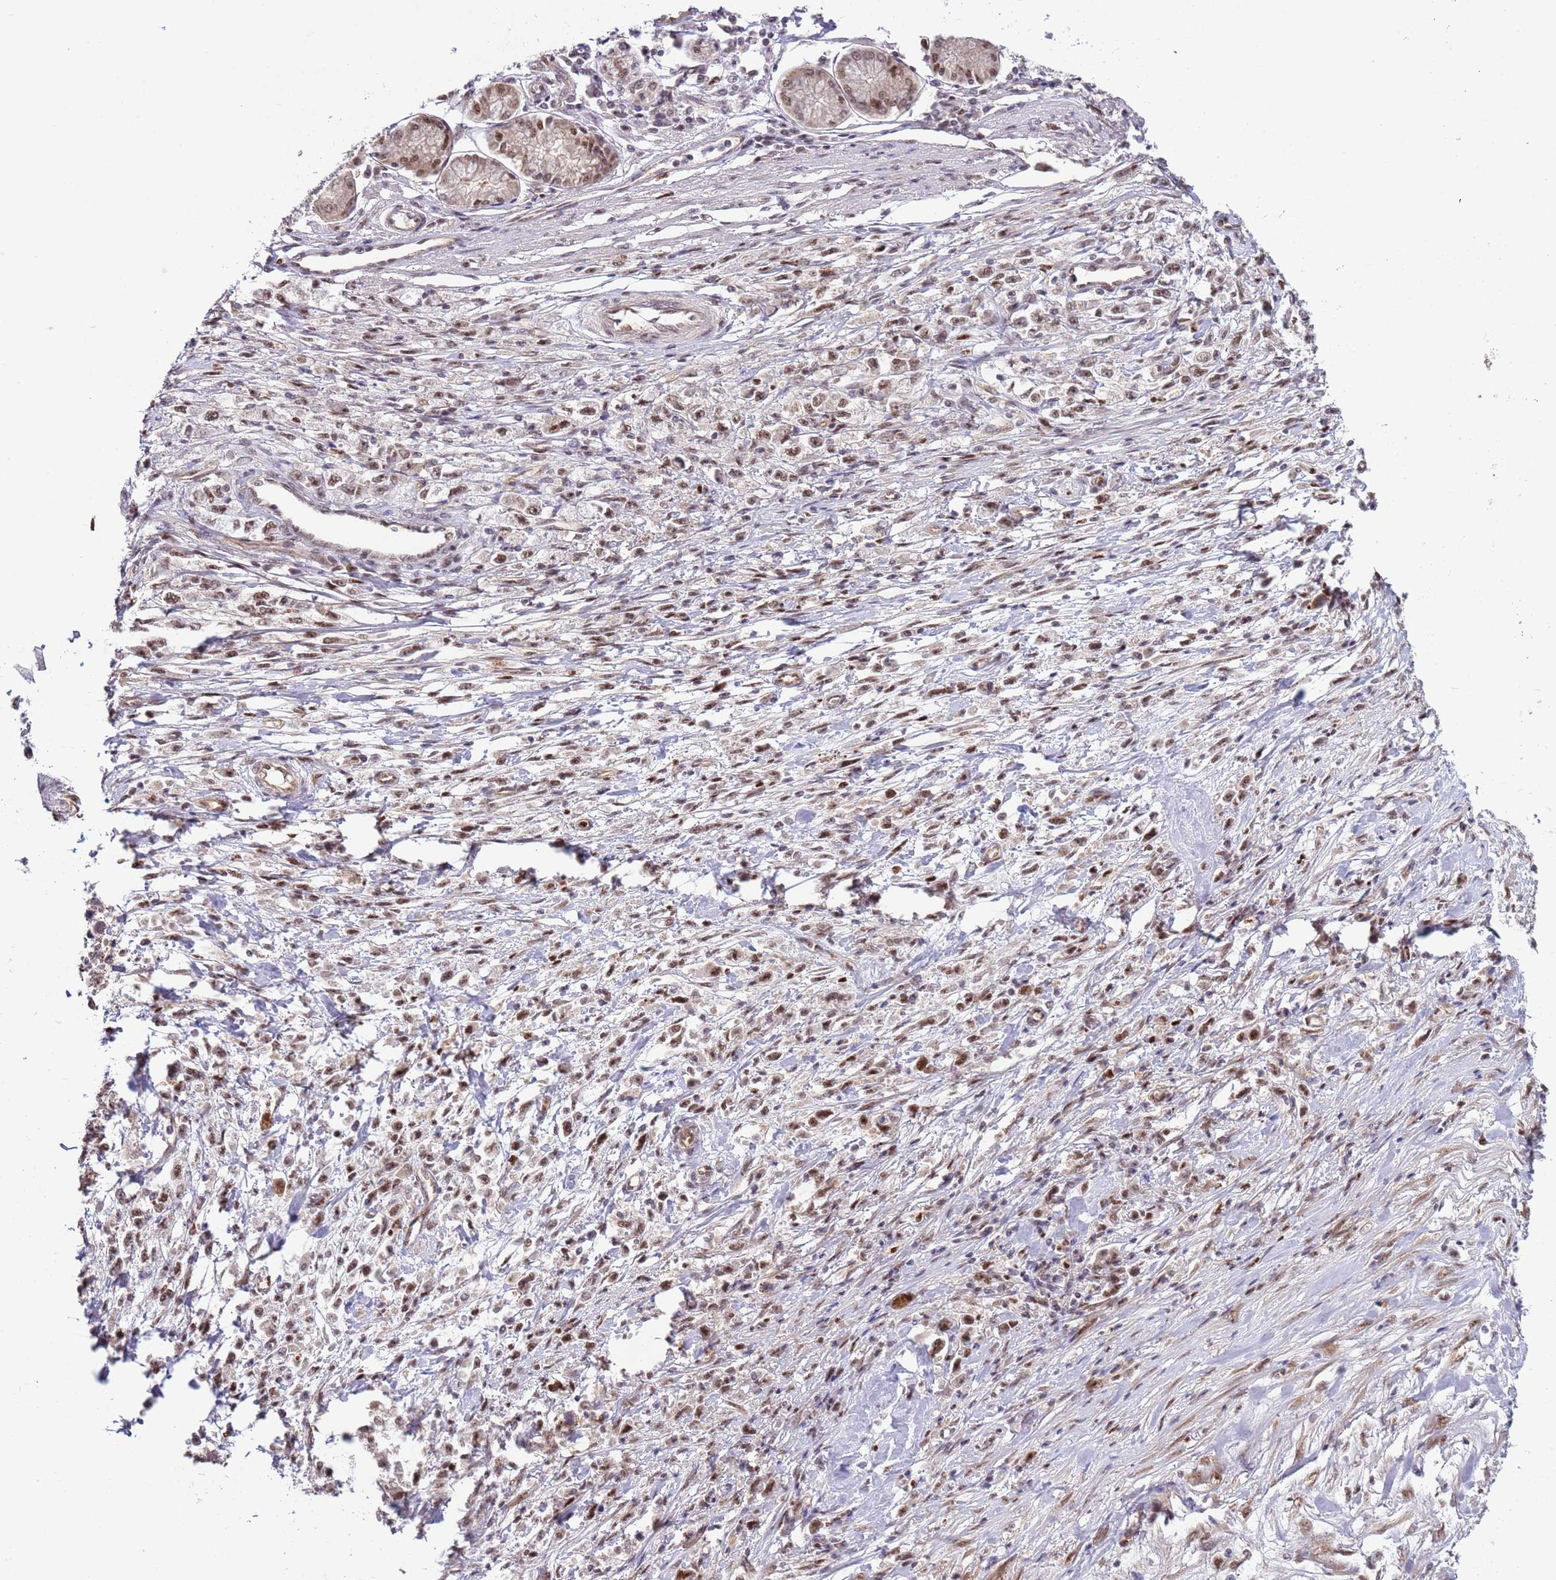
{"staining": {"intensity": "moderate", "quantity": ">75%", "location": "nuclear"}, "tissue": "stomach cancer", "cell_type": "Tumor cells", "image_type": "cancer", "snomed": [{"axis": "morphology", "description": "Adenocarcinoma, NOS"}, {"axis": "topography", "description": "Stomach"}], "caption": "Immunohistochemistry of human stomach cancer demonstrates medium levels of moderate nuclear positivity in about >75% of tumor cells.", "gene": "PRPF6", "patient": {"sex": "female", "age": 59}}